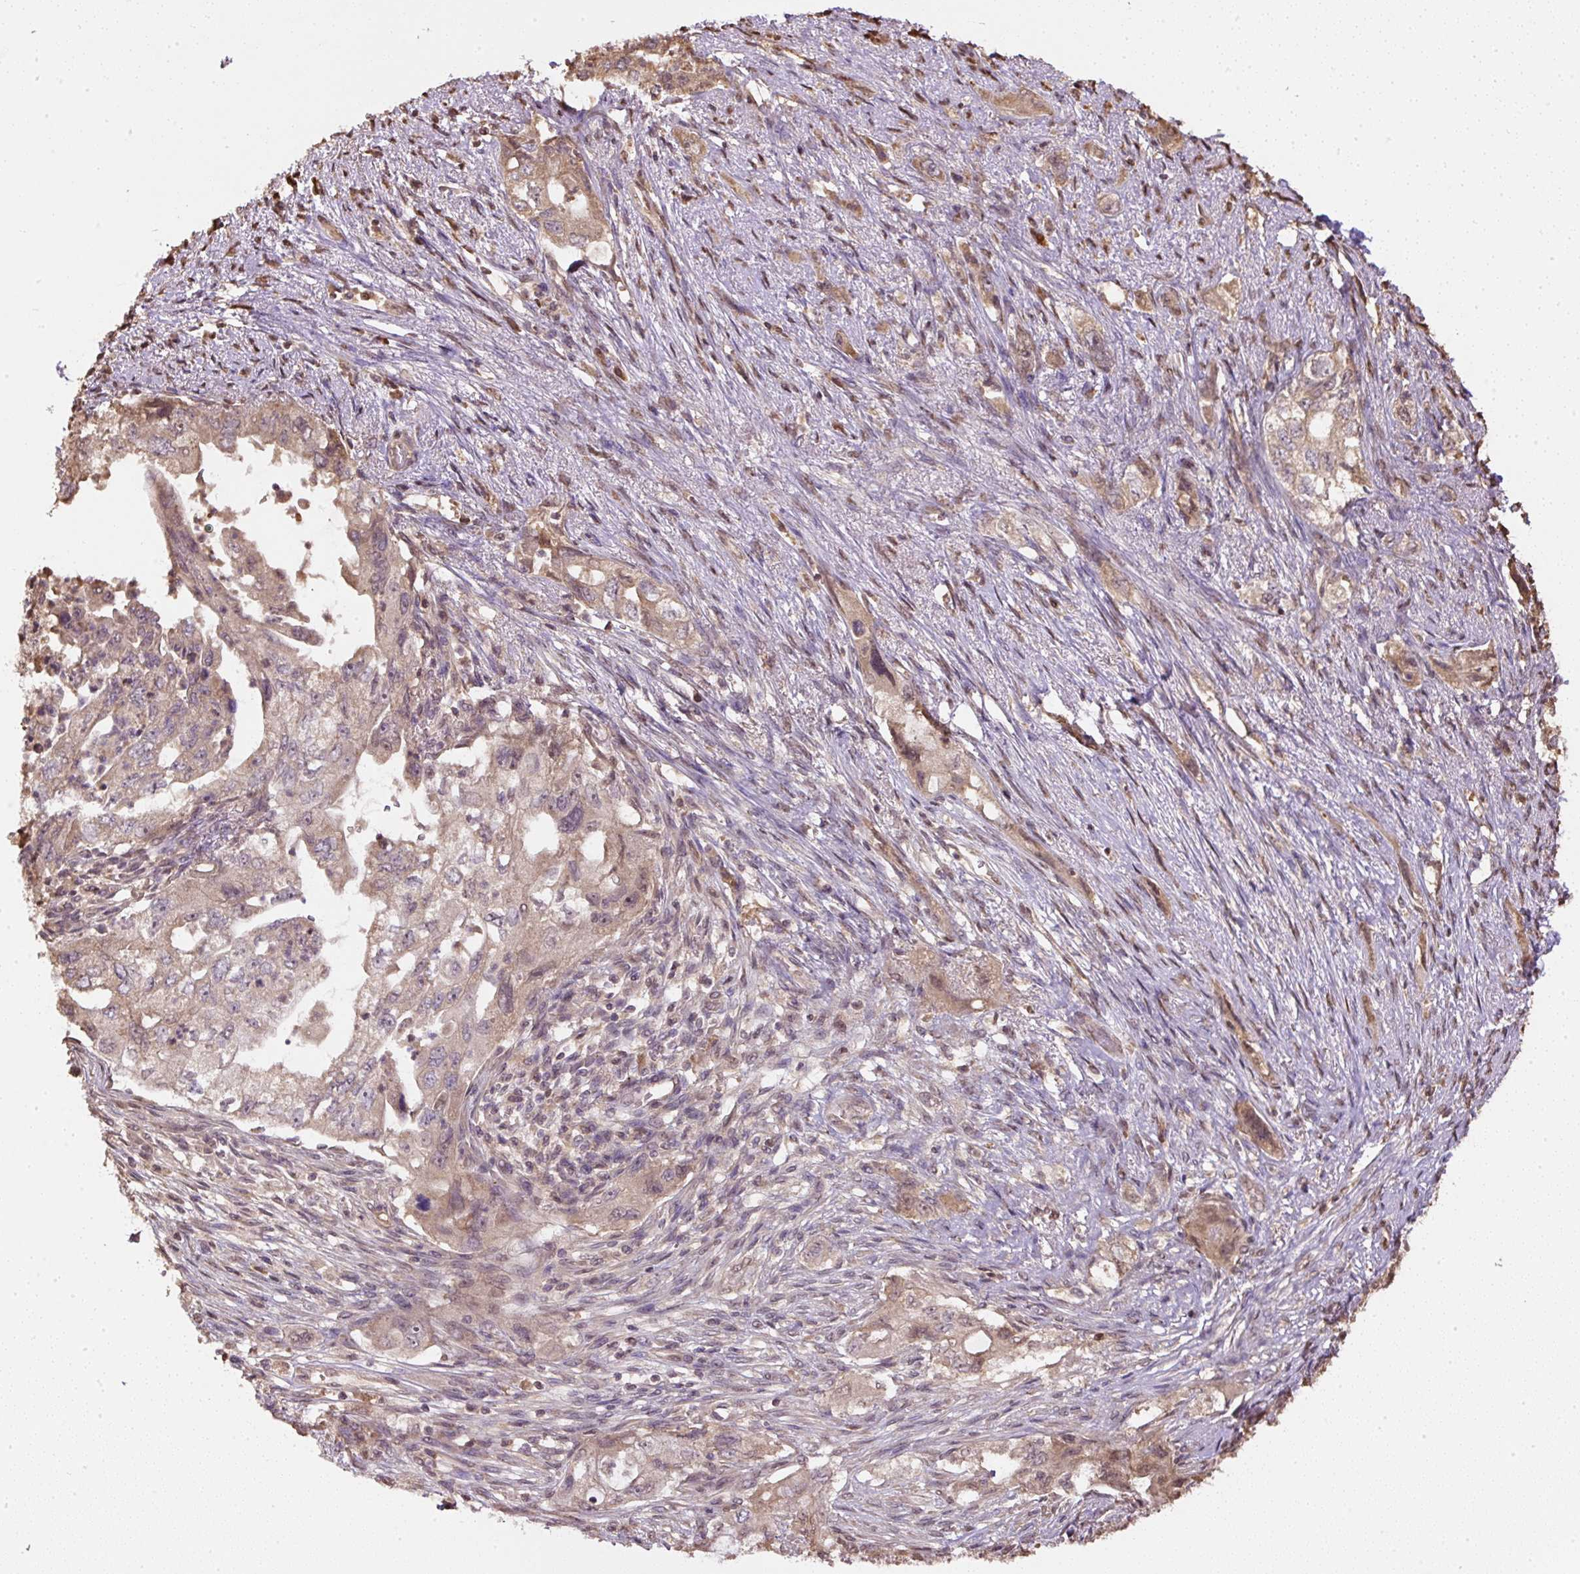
{"staining": {"intensity": "weak", "quantity": ">75%", "location": "cytoplasmic/membranous,nuclear"}, "tissue": "pancreatic cancer", "cell_type": "Tumor cells", "image_type": "cancer", "snomed": [{"axis": "morphology", "description": "Adenocarcinoma, NOS"}, {"axis": "topography", "description": "Pancreas"}], "caption": "Immunohistochemistry photomicrograph of pancreatic cancer (adenocarcinoma) stained for a protein (brown), which shows low levels of weak cytoplasmic/membranous and nuclear positivity in about >75% of tumor cells.", "gene": "TMEM170B", "patient": {"sex": "female", "age": 73}}